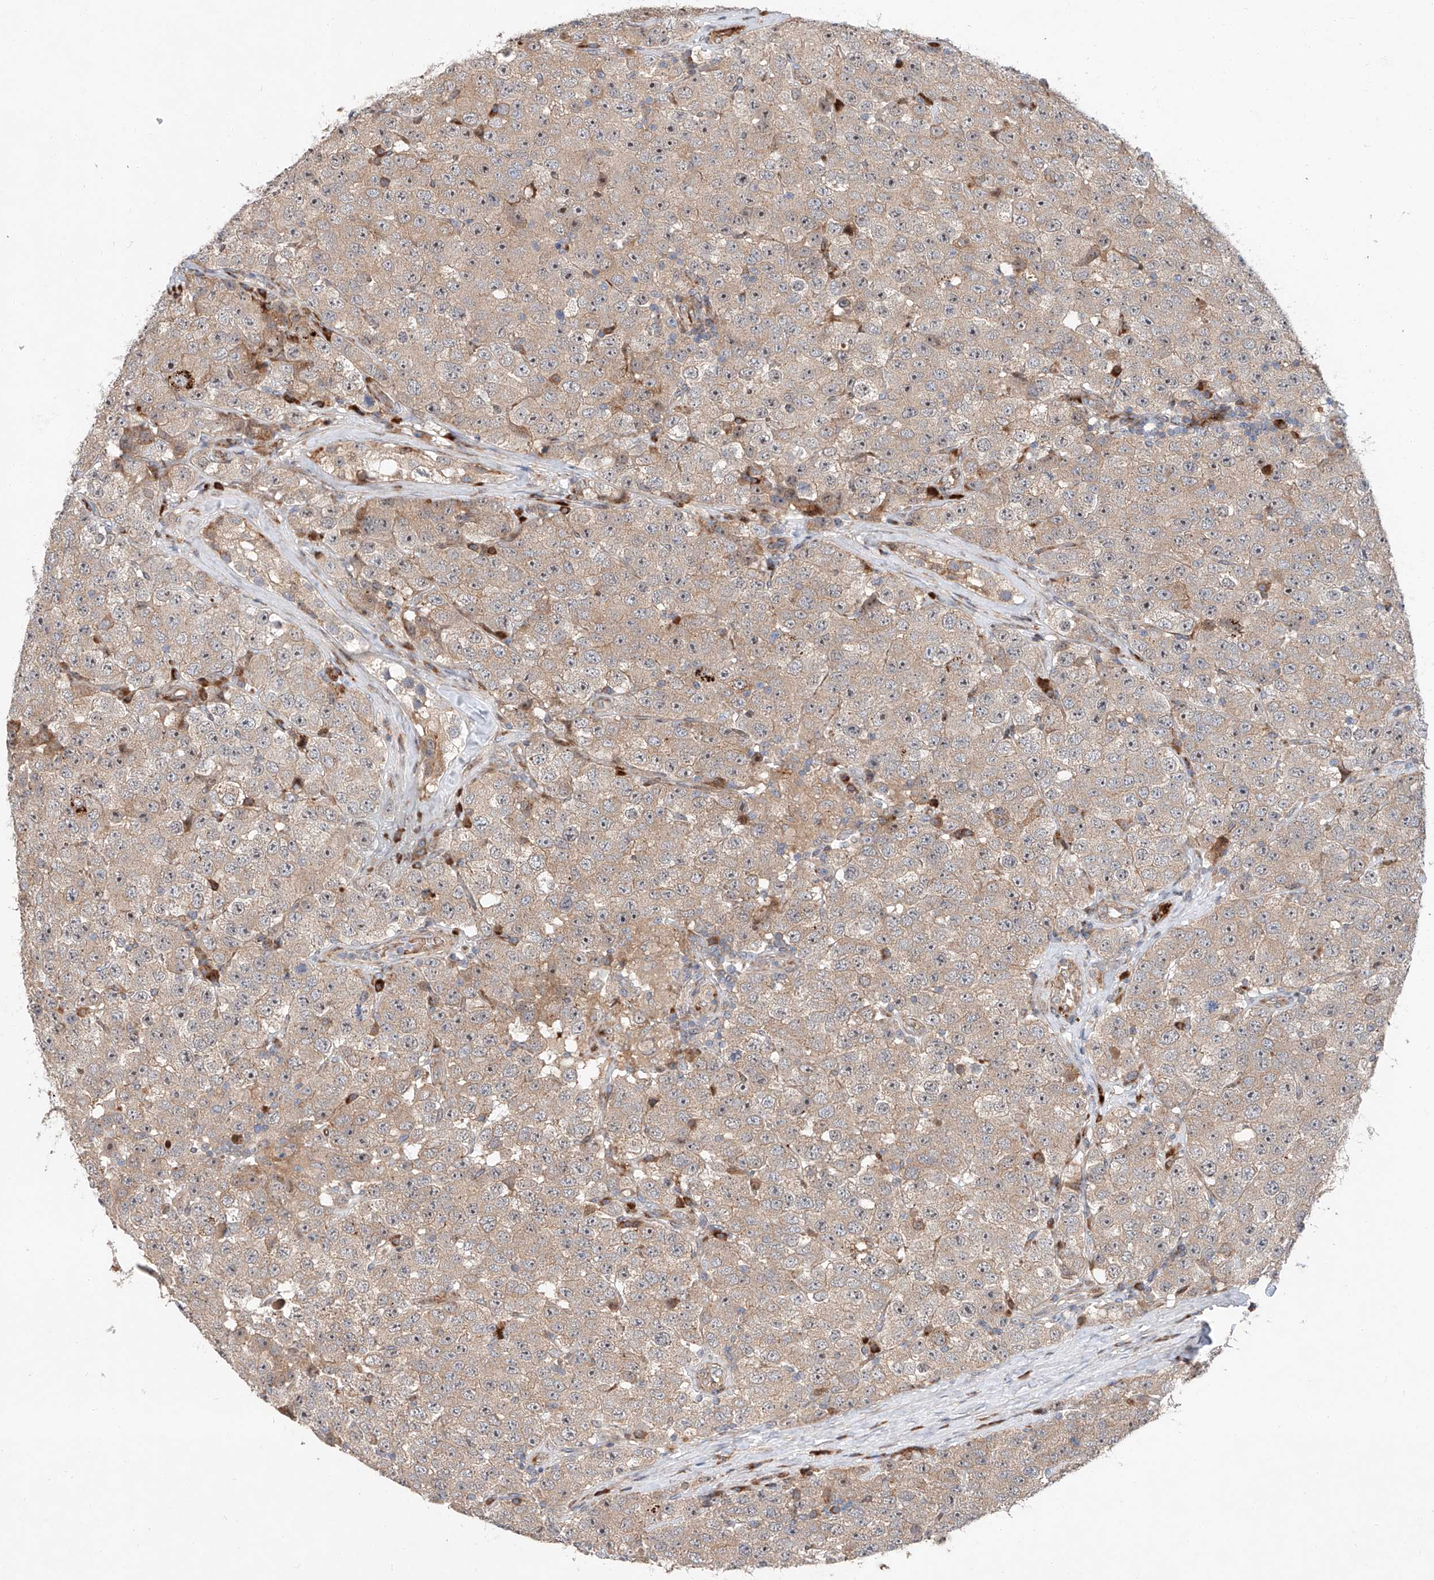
{"staining": {"intensity": "weak", "quantity": "25%-75%", "location": "cytoplasmic/membranous"}, "tissue": "testis cancer", "cell_type": "Tumor cells", "image_type": "cancer", "snomed": [{"axis": "morphology", "description": "Seminoma, NOS"}, {"axis": "topography", "description": "Testis"}], "caption": "Brown immunohistochemical staining in human testis seminoma reveals weak cytoplasmic/membranous positivity in about 25%-75% of tumor cells. The protein is stained brown, and the nuclei are stained in blue (DAB IHC with brightfield microscopy, high magnification).", "gene": "USF3", "patient": {"sex": "male", "age": 28}}